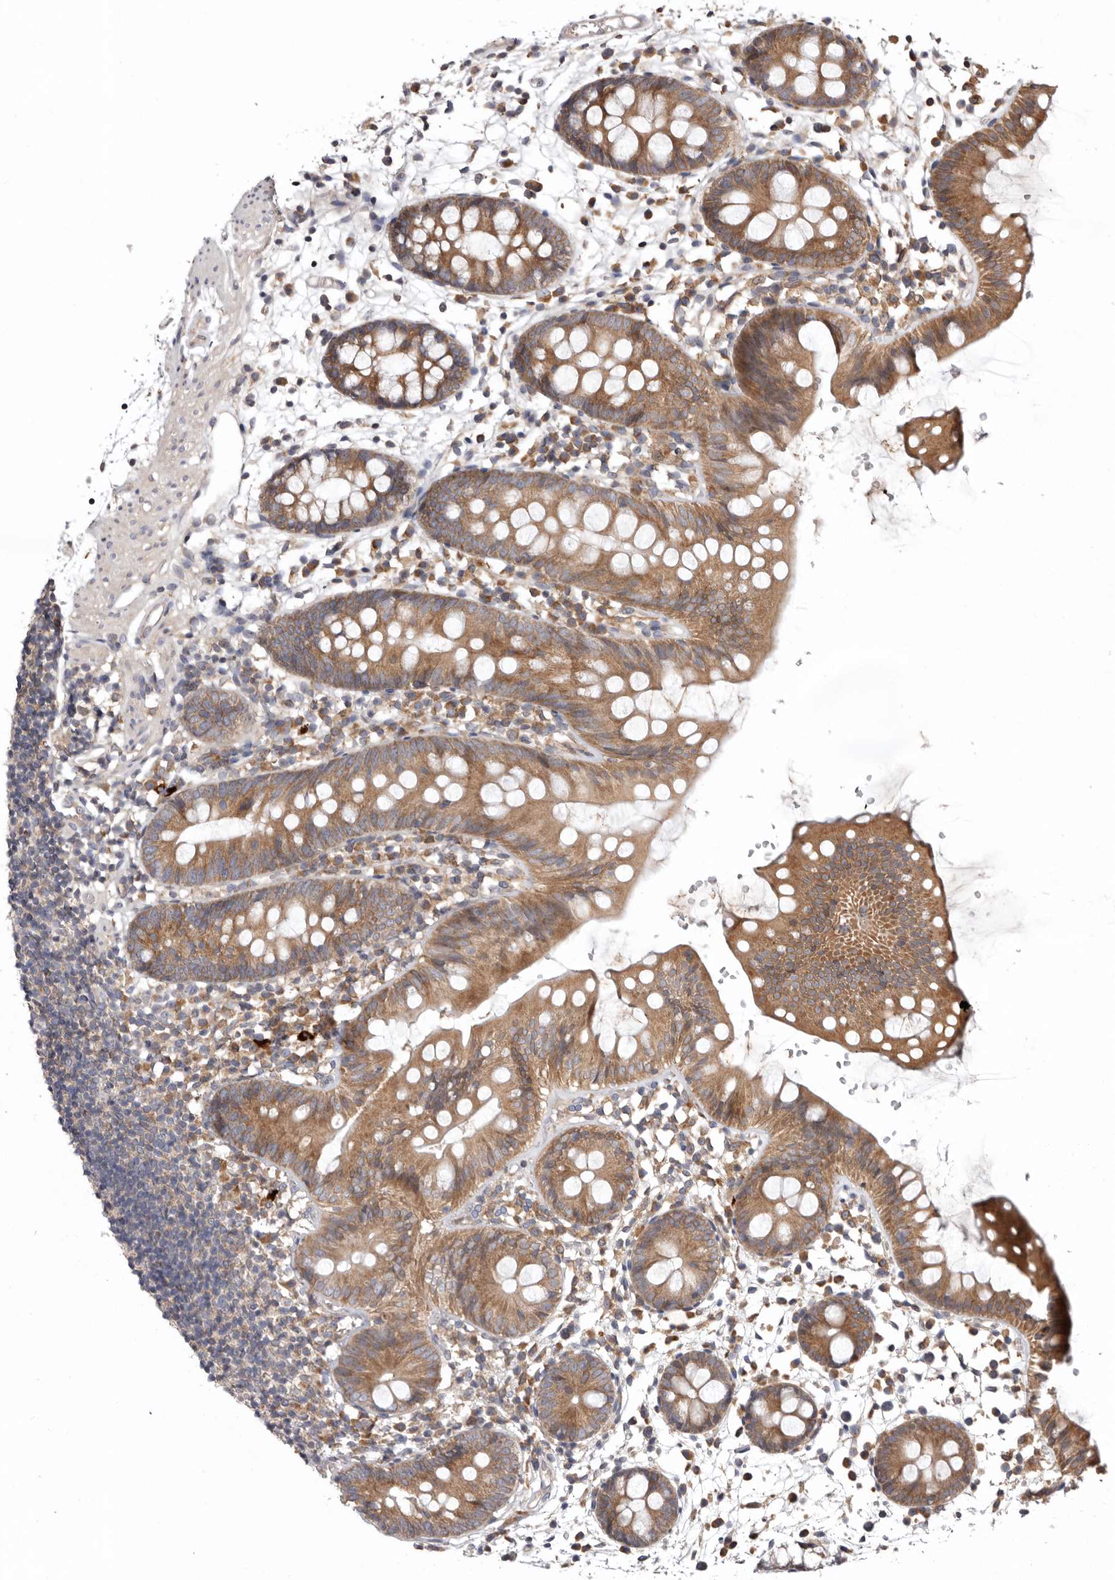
{"staining": {"intensity": "negative", "quantity": "none", "location": "none"}, "tissue": "colon", "cell_type": "Endothelial cells", "image_type": "normal", "snomed": [{"axis": "morphology", "description": "Normal tissue, NOS"}, {"axis": "topography", "description": "Colon"}], "caption": "Colon stained for a protein using immunohistochemistry (IHC) reveals no expression endothelial cells.", "gene": "TMUB1", "patient": {"sex": "male", "age": 56}}